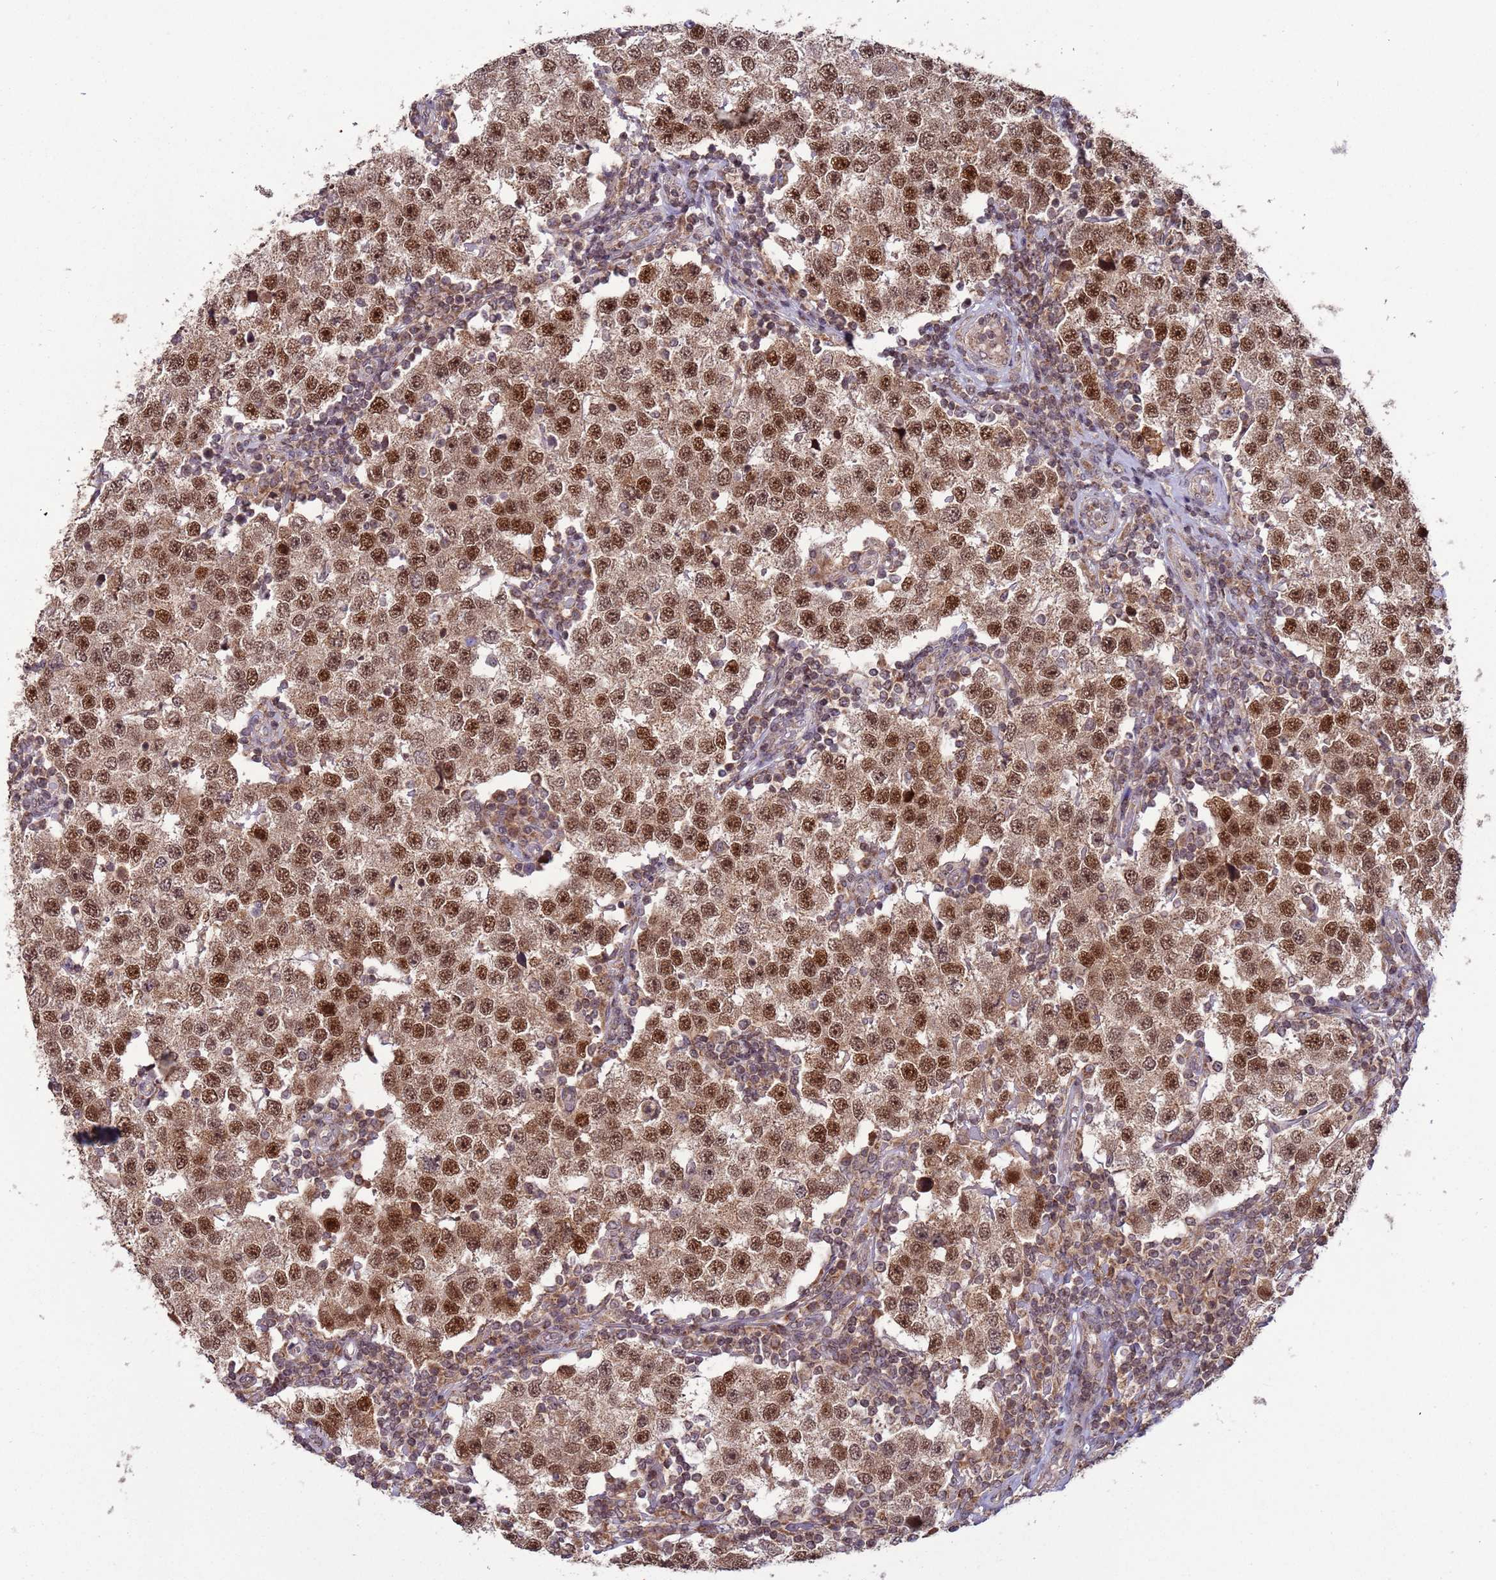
{"staining": {"intensity": "strong", "quantity": ">75%", "location": "nuclear"}, "tissue": "testis cancer", "cell_type": "Tumor cells", "image_type": "cancer", "snomed": [{"axis": "morphology", "description": "Seminoma, NOS"}, {"axis": "topography", "description": "Testis"}], "caption": "Approximately >75% of tumor cells in testis cancer (seminoma) demonstrate strong nuclear protein staining as visualized by brown immunohistochemical staining.", "gene": "RCOR2", "patient": {"sex": "male", "age": 34}}